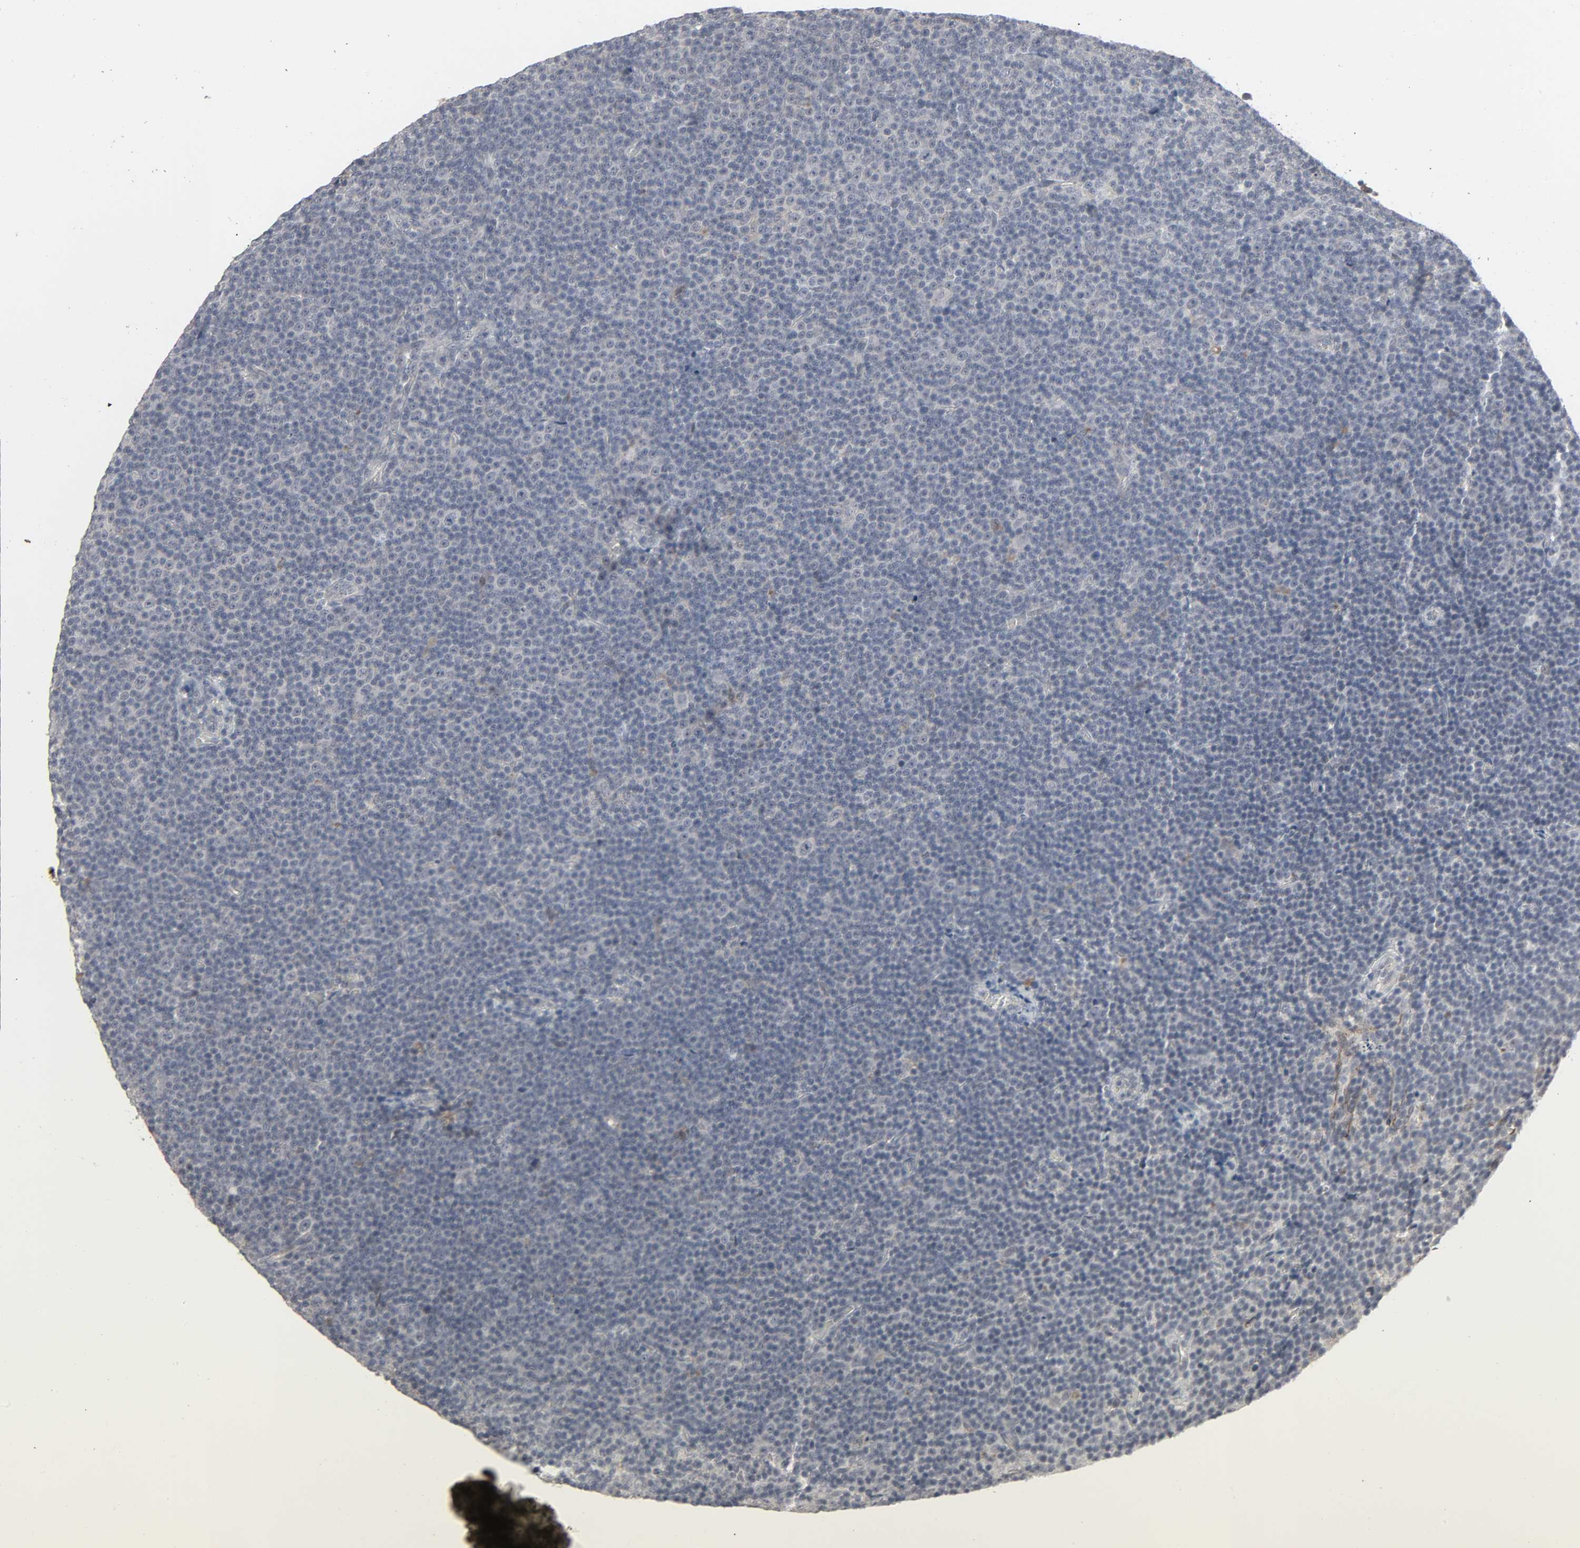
{"staining": {"intensity": "negative", "quantity": "none", "location": "none"}, "tissue": "lymphoma", "cell_type": "Tumor cells", "image_type": "cancer", "snomed": [{"axis": "morphology", "description": "Malignant lymphoma, non-Hodgkin's type, Low grade"}, {"axis": "topography", "description": "Lymph node"}], "caption": "Immunohistochemistry micrograph of human malignant lymphoma, non-Hodgkin's type (low-grade) stained for a protein (brown), which shows no expression in tumor cells. (DAB IHC with hematoxylin counter stain).", "gene": "ZNF222", "patient": {"sex": "female", "age": 67}}